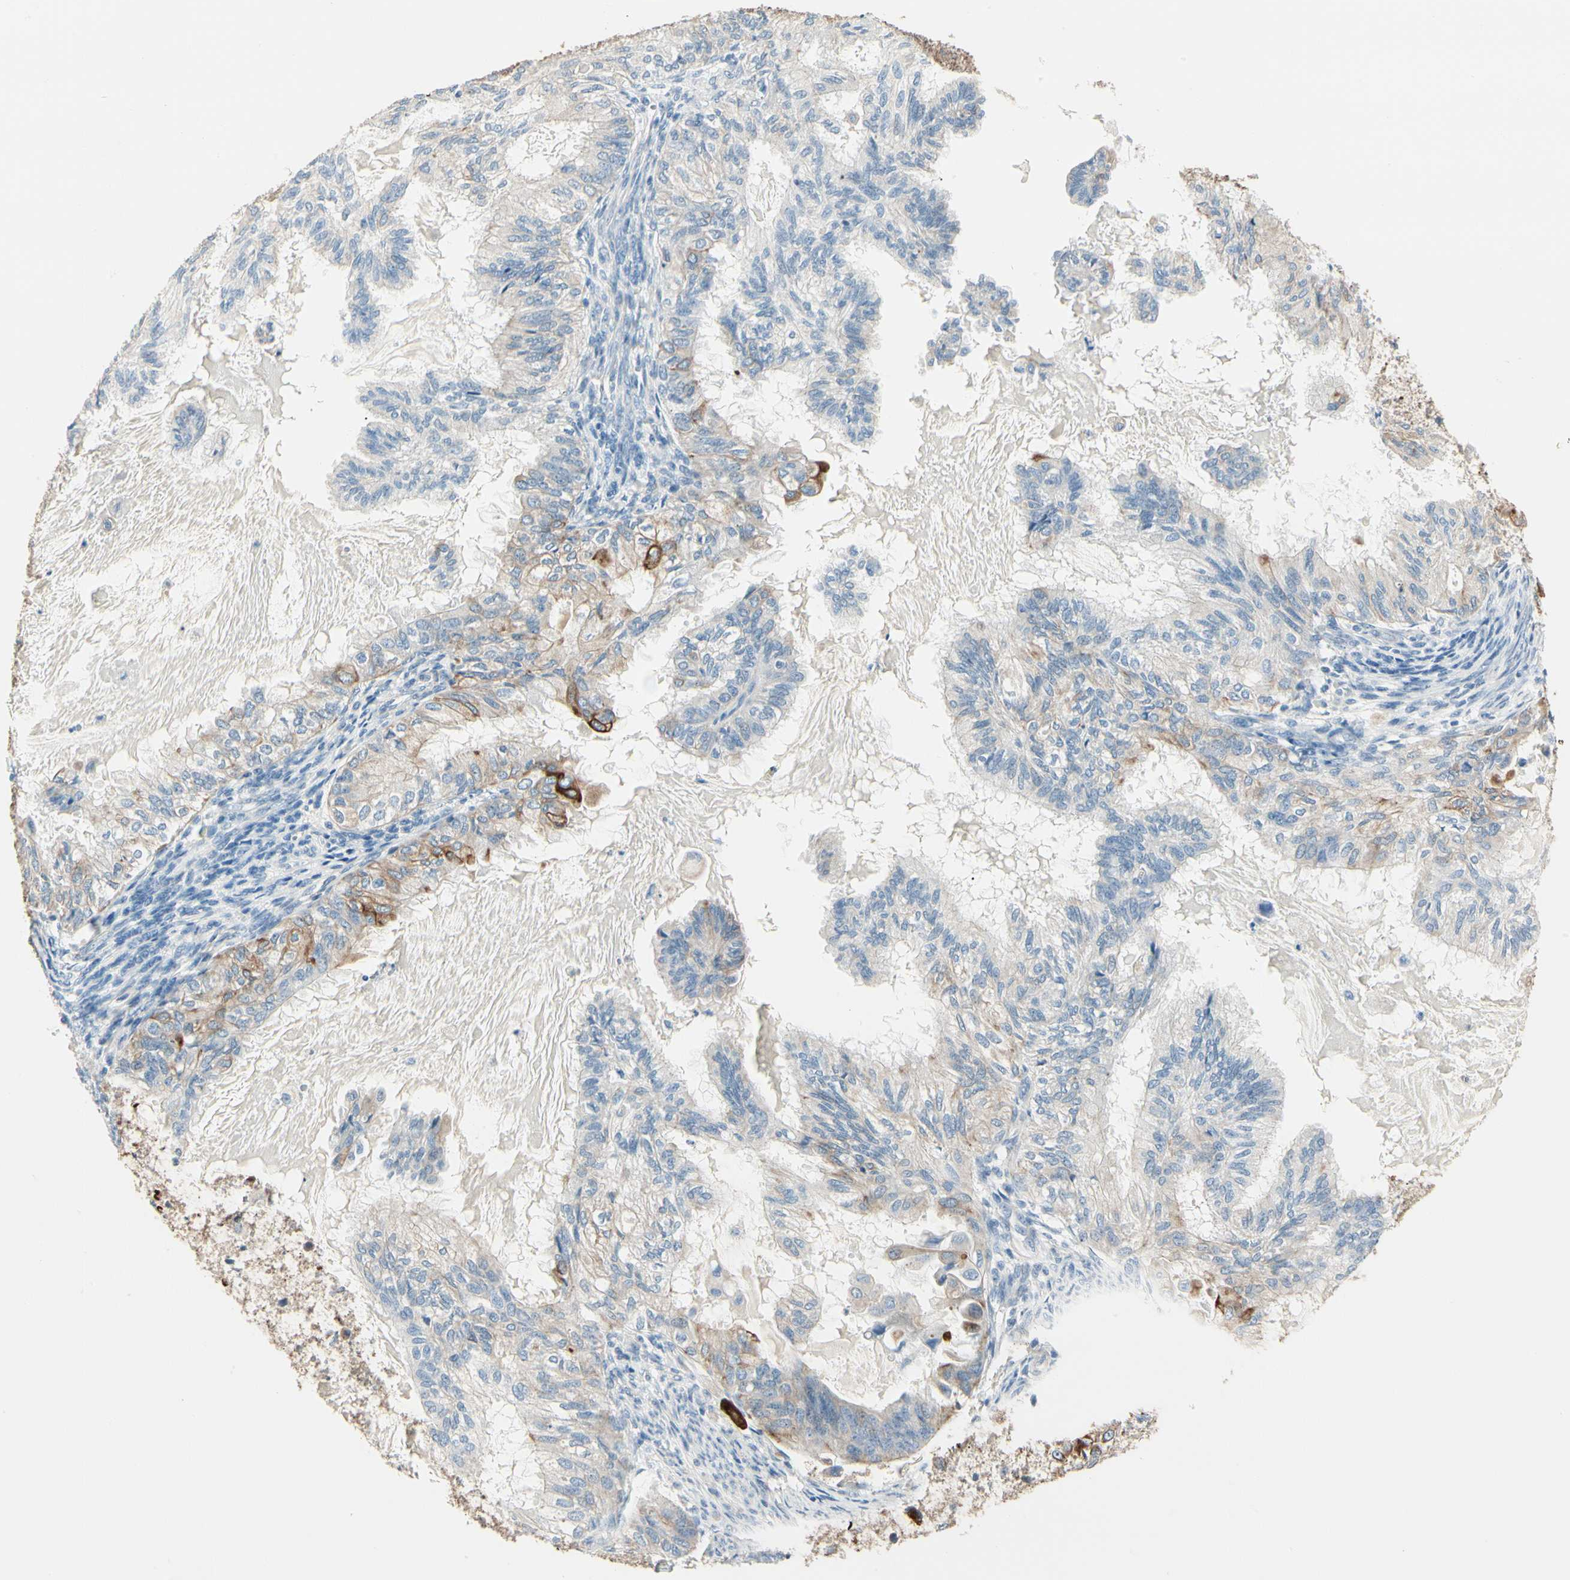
{"staining": {"intensity": "moderate", "quantity": "<25%", "location": "cytoplasmic/membranous"}, "tissue": "cervical cancer", "cell_type": "Tumor cells", "image_type": "cancer", "snomed": [{"axis": "morphology", "description": "Normal tissue, NOS"}, {"axis": "morphology", "description": "Adenocarcinoma, NOS"}, {"axis": "topography", "description": "Cervix"}, {"axis": "topography", "description": "Endometrium"}], "caption": "High-magnification brightfield microscopy of cervical cancer stained with DAB (brown) and counterstained with hematoxylin (blue). tumor cells exhibit moderate cytoplasmic/membranous expression is seen in approximately<25% of cells.", "gene": "DUSP12", "patient": {"sex": "female", "age": 86}}